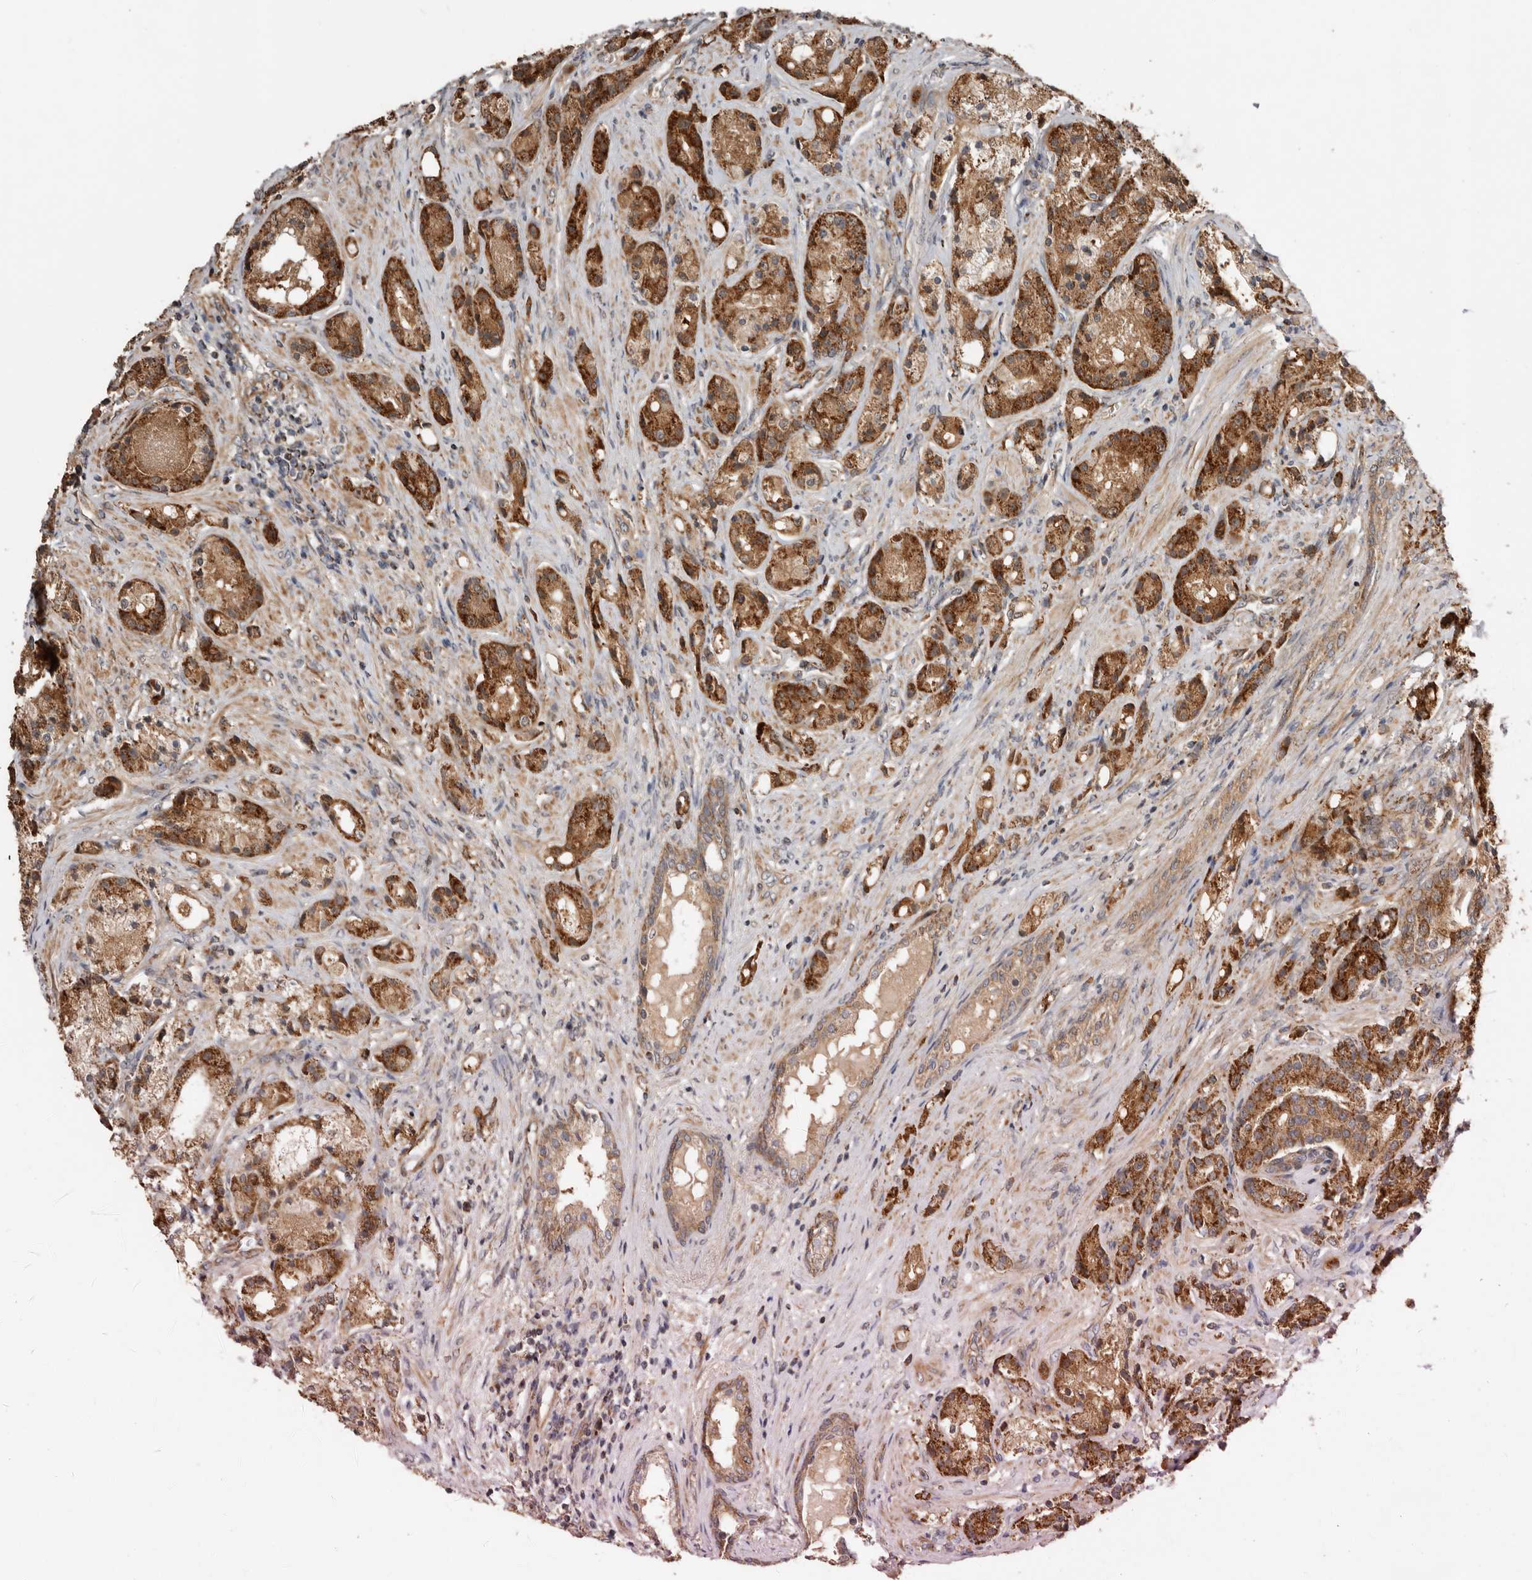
{"staining": {"intensity": "strong", "quantity": ">75%", "location": "cytoplasmic/membranous"}, "tissue": "prostate cancer", "cell_type": "Tumor cells", "image_type": "cancer", "snomed": [{"axis": "morphology", "description": "Adenocarcinoma, High grade"}, {"axis": "topography", "description": "Prostate"}], "caption": "Protein staining of prostate high-grade adenocarcinoma tissue shows strong cytoplasmic/membranous positivity in approximately >75% of tumor cells. Using DAB (3,3'-diaminobenzidine) (brown) and hematoxylin (blue) stains, captured at high magnification using brightfield microscopy.", "gene": "PROKR1", "patient": {"sex": "male", "age": 60}}